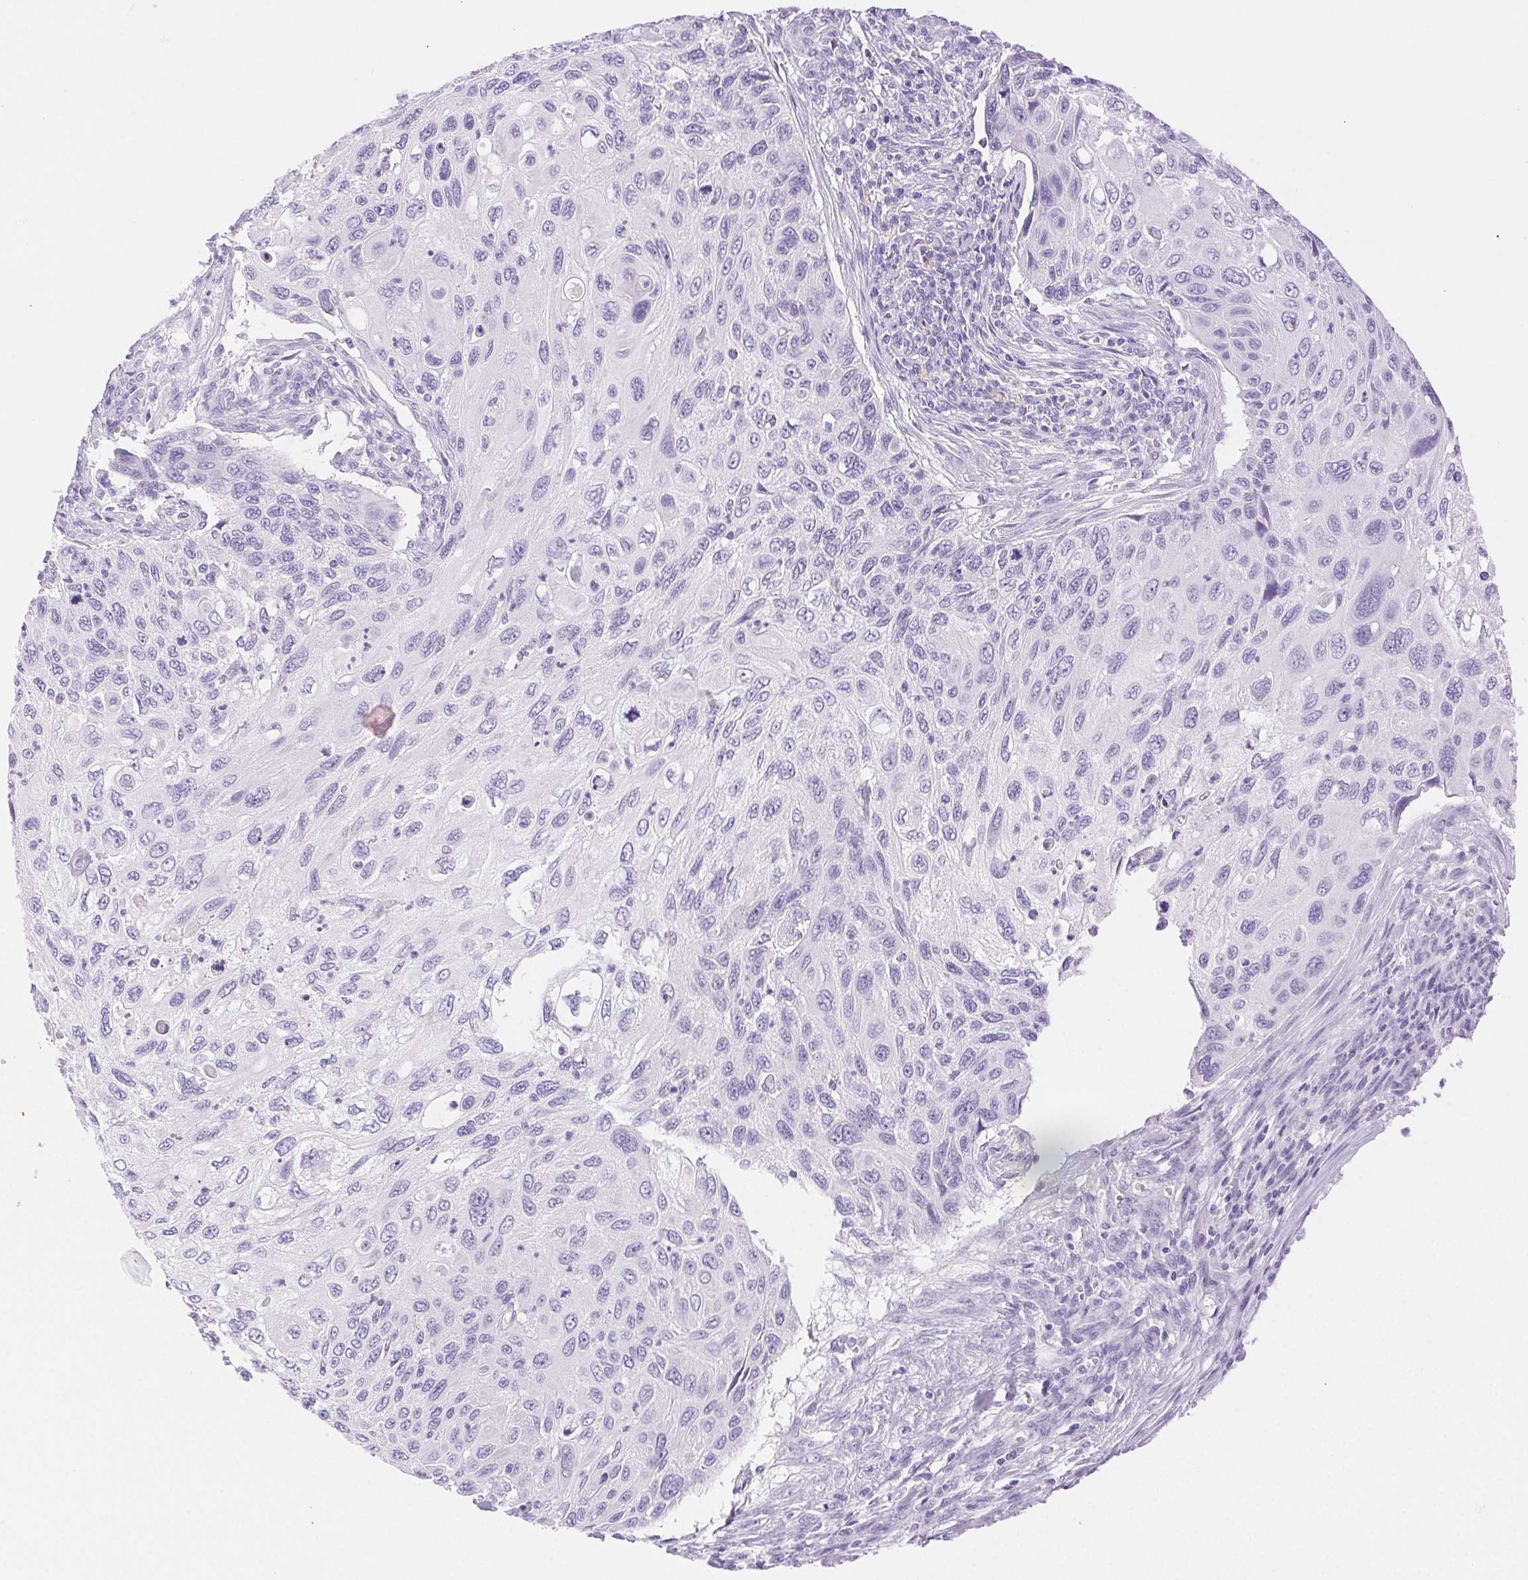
{"staining": {"intensity": "negative", "quantity": "none", "location": "none"}, "tissue": "cervical cancer", "cell_type": "Tumor cells", "image_type": "cancer", "snomed": [{"axis": "morphology", "description": "Squamous cell carcinoma, NOS"}, {"axis": "topography", "description": "Cervix"}], "caption": "A histopathology image of human cervical squamous cell carcinoma is negative for staining in tumor cells. Nuclei are stained in blue.", "gene": "SPACA4", "patient": {"sex": "female", "age": 70}}